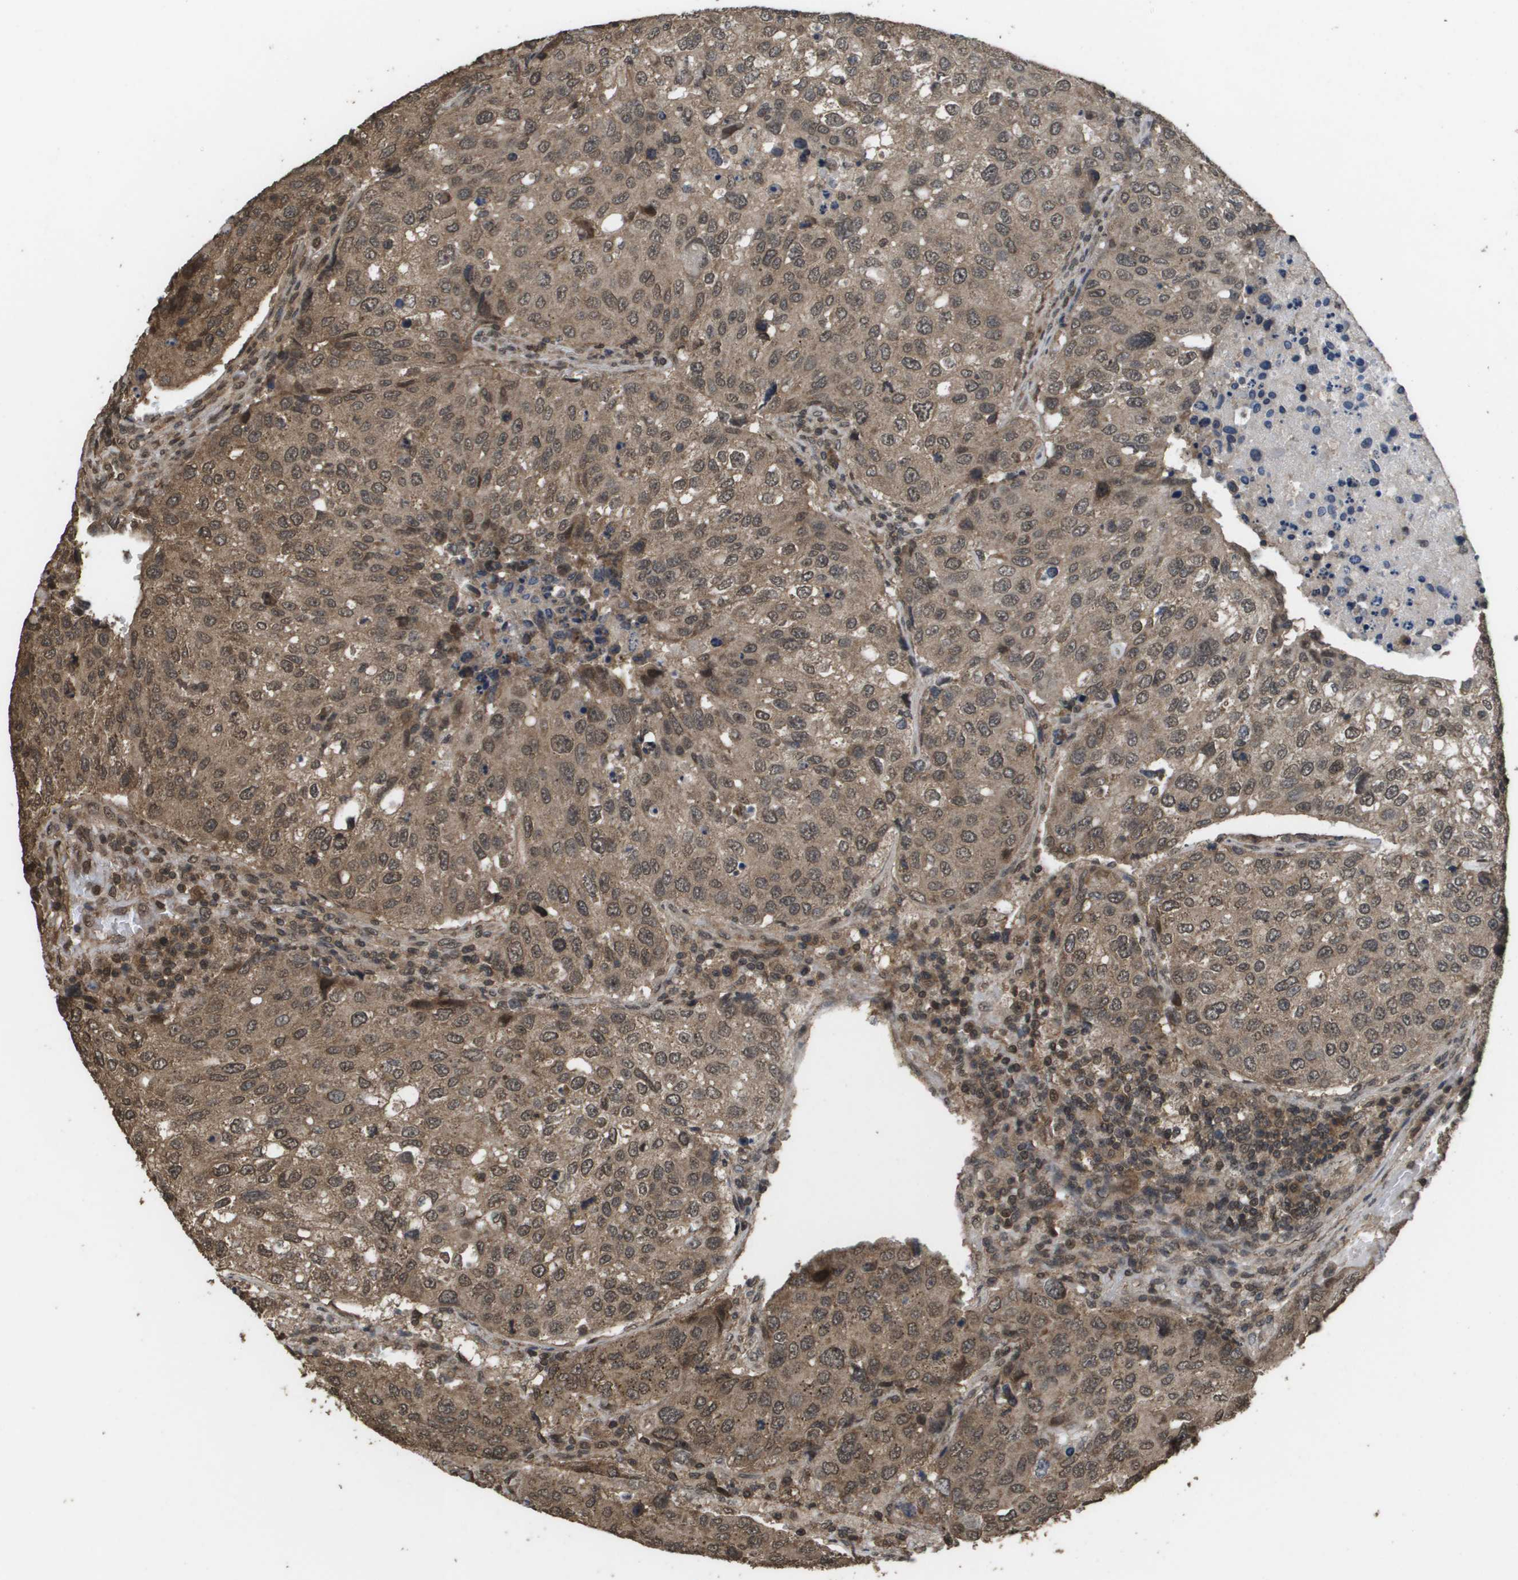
{"staining": {"intensity": "moderate", "quantity": ">75%", "location": "cytoplasmic/membranous,nuclear"}, "tissue": "urothelial cancer", "cell_type": "Tumor cells", "image_type": "cancer", "snomed": [{"axis": "morphology", "description": "Urothelial carcinoma, High grade"}, {"axis": "topography", "description": "Lymph node"}, {"axis": "topography", "description": "Urinary bladder"}], "caption": "Immunohistochemical staining of urothelial carcinoma (high-grade) exhibits medium levels of moderate cytoplasmic/membranous and nuclear staining in about >75% of tumor cells.", "gene": "AXIN2", "patient": {"sex": "male", "age": 51}}